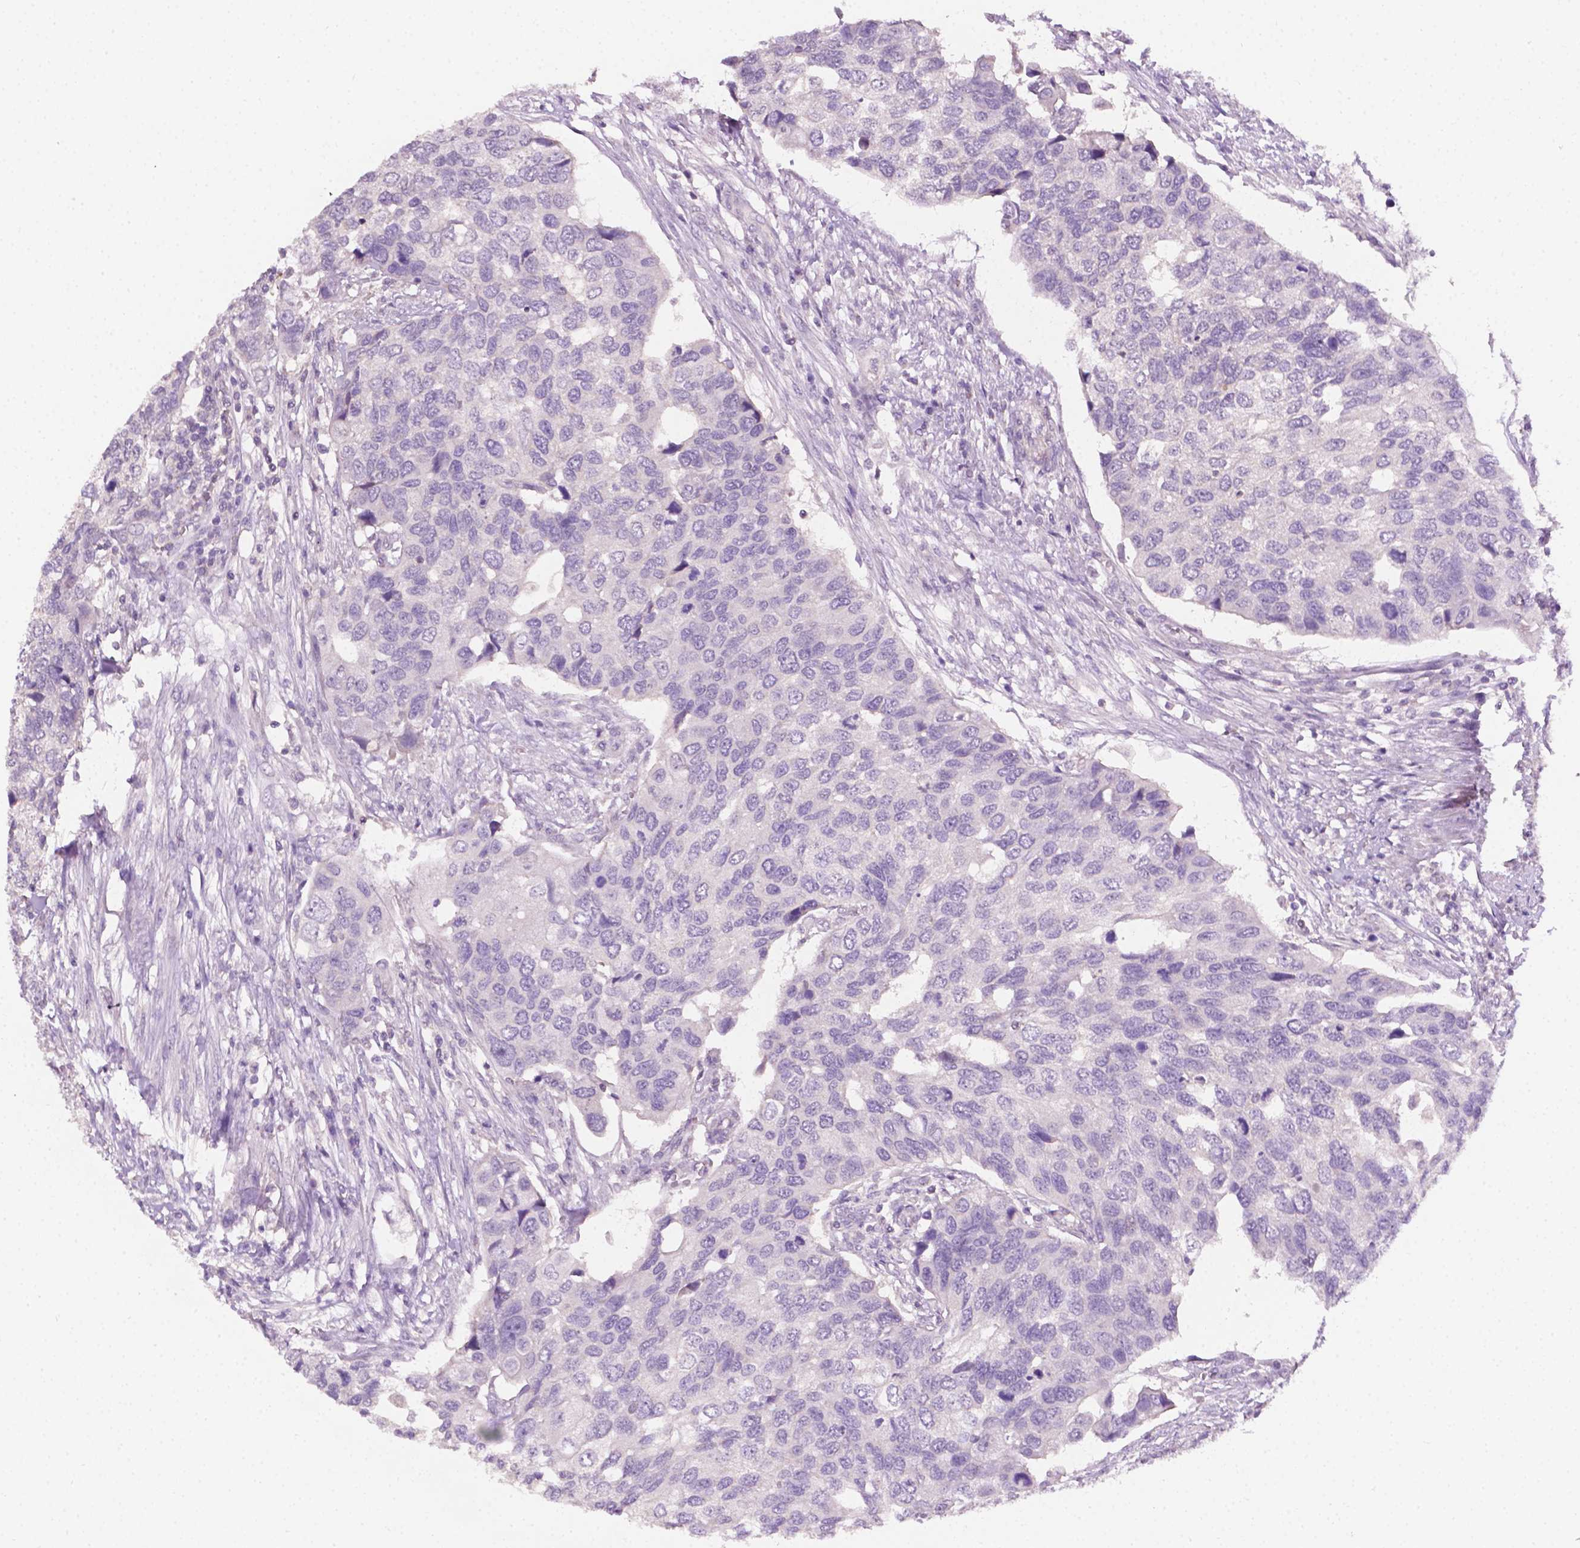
{"staining": {"intensity": "negative", "quantity": "none", "location": "none"}, "tissue": "urothelial cancer", "cell_type": "Tumor cells", "image_type": "cancer", "snomed": [{"axis": "morphology", "description": "Urothelial carcinoma, High grade"}, {"axis": "topography", "description": "Urinary bladder"}], "caption": "Micrograph shows no protein staining in tumor cells of urothelial cancer tissue.", "gene": "EGFR", "patient": {"sex": "male", "age": 60}}